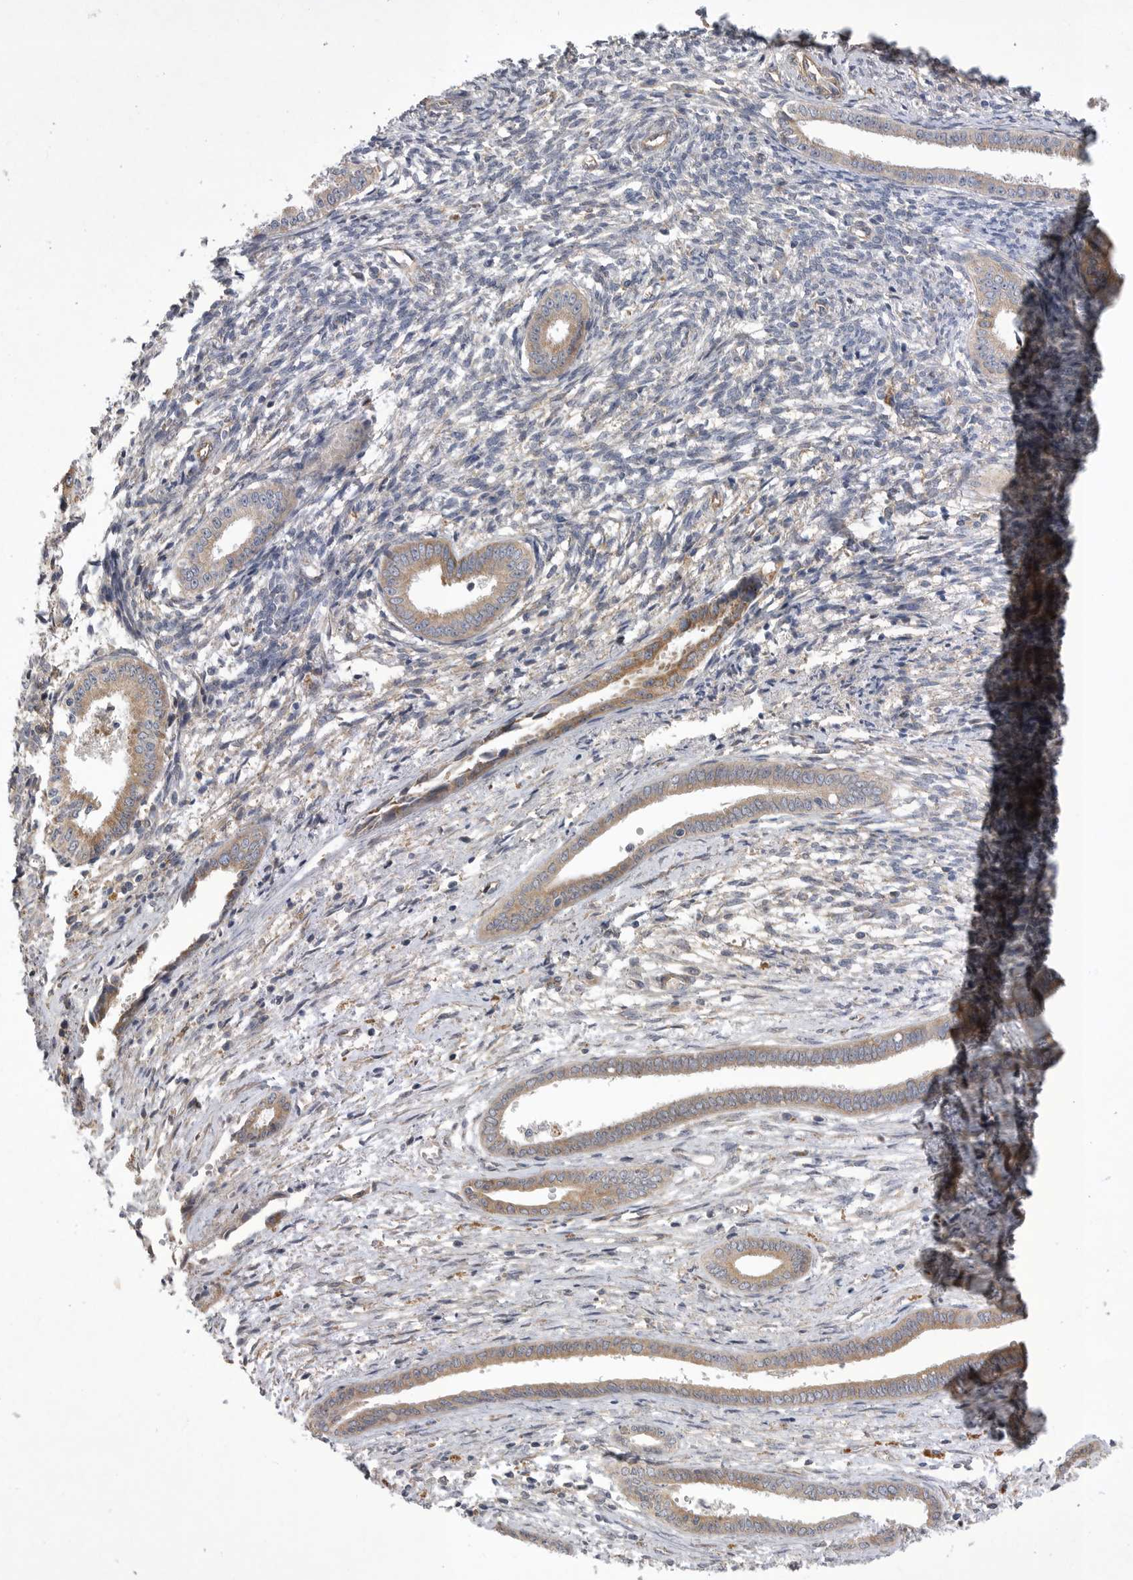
{"staining": {"intensity": "negative", "quantity": "none", "location": "none"}, "tissue": "endometrium", "cell_type": "Cells in endometrial stroma", "image_type": "normal", "snomed": [{"axis": "morphology", "description": "Normal tissue, NOS"}, {"axis": "topography", "description": "Endometrium"}], "caption": "High power microscopy photomicrograph of an immunohistochemistry image of benign endometrium, revealing no significant positivity in cells in endometrial stroma.", "gene": "ANKFY1", "patient": {"sex": "female", "age": 56}}